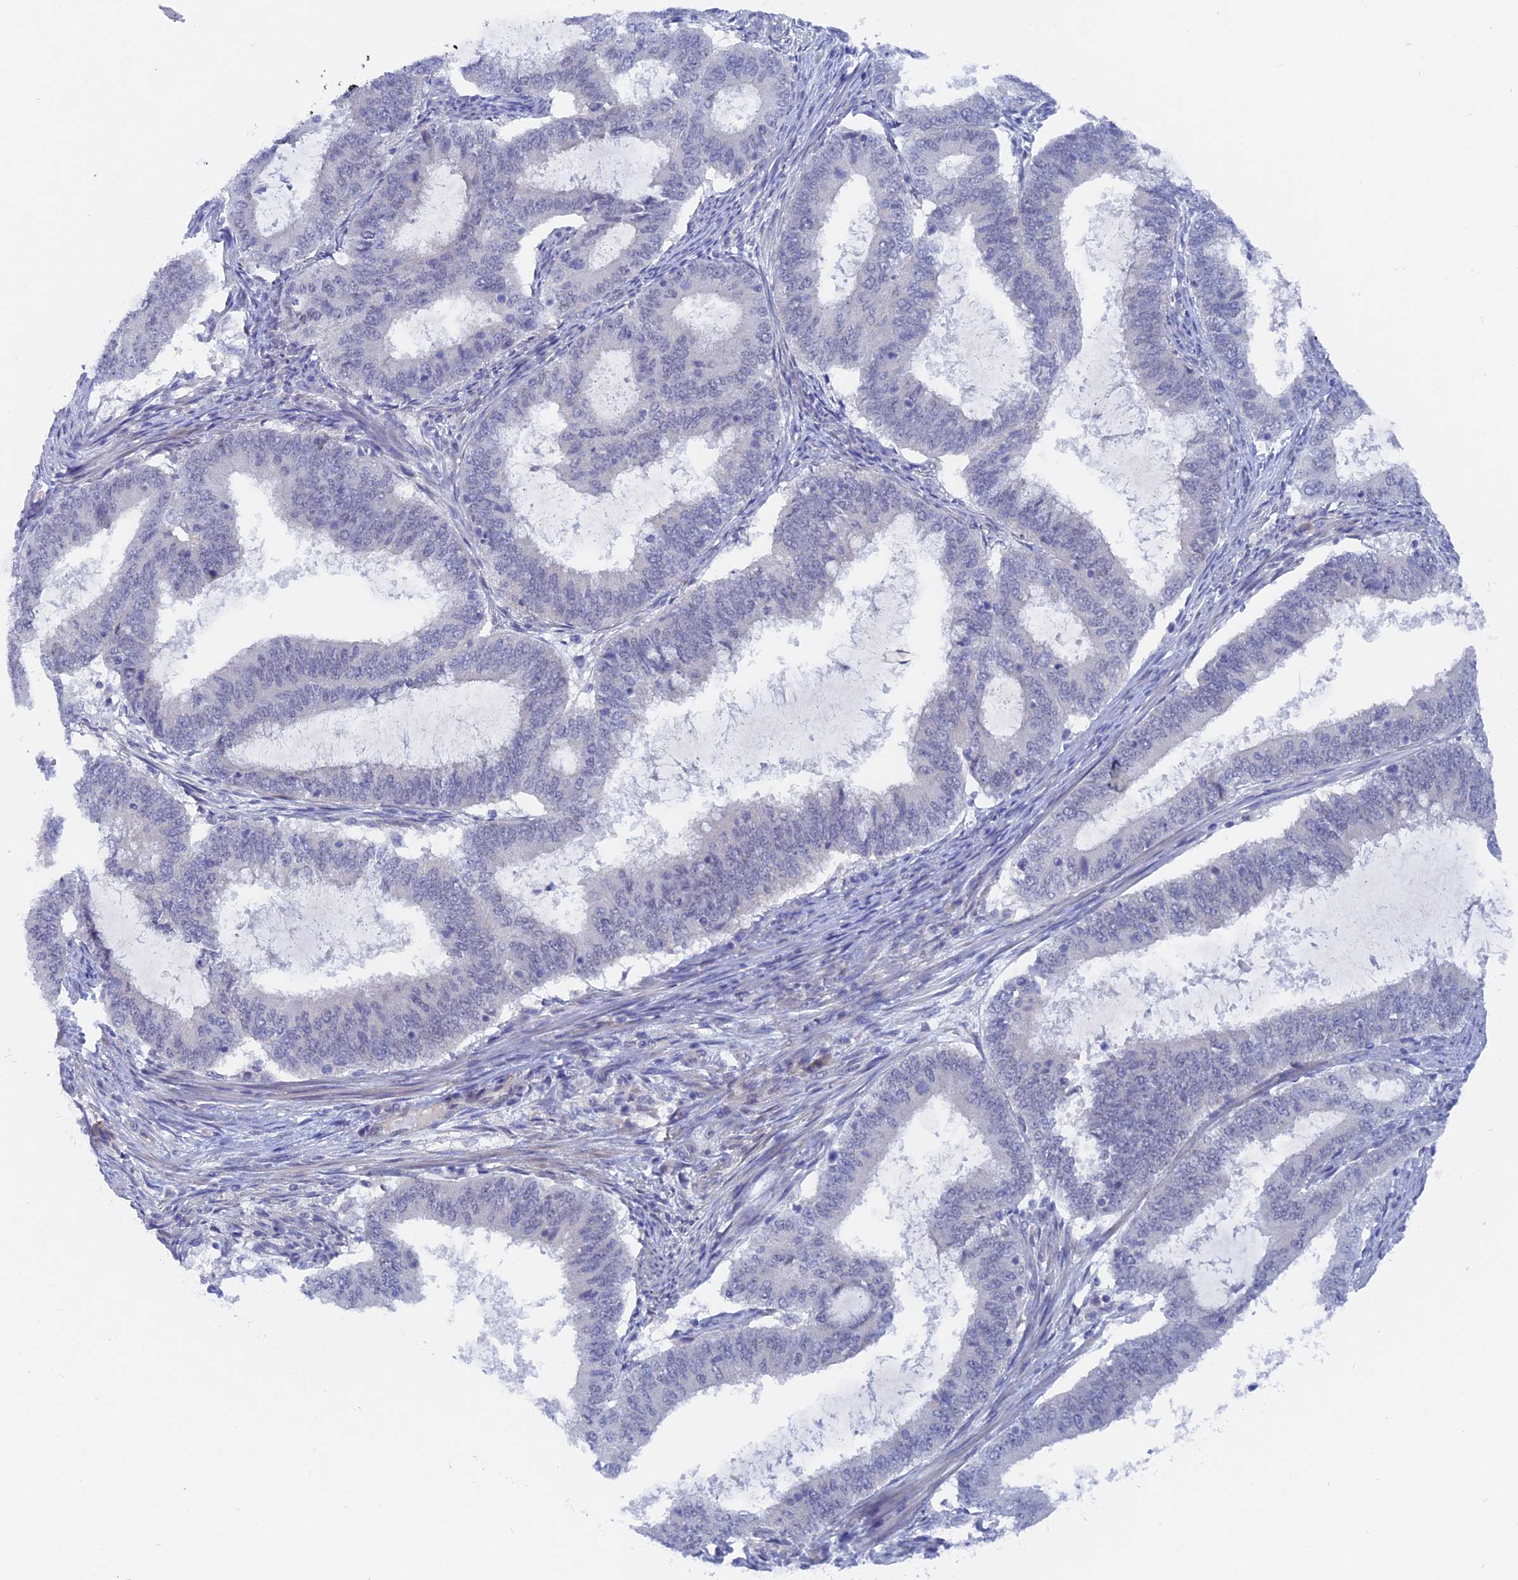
{"staining": {"intensity": "negative", "quantity": "none", "location": "none"}, "tissue": "endometrial cancer", "cell_type": "Tumor cells", "image_type": "cancer", "snomed": [{"axis": "morphology", "description": "Adenocarcinoma, NOS"}, {"axis": "topography", "description": "Endometrium"}], "caption": "The photomicrograph exhibits no significant expression in tumor cells of endometrial cancer (adenocarcinoma).", "gene": "DACT3", "patient": {"sex": "female", "age": 51}}